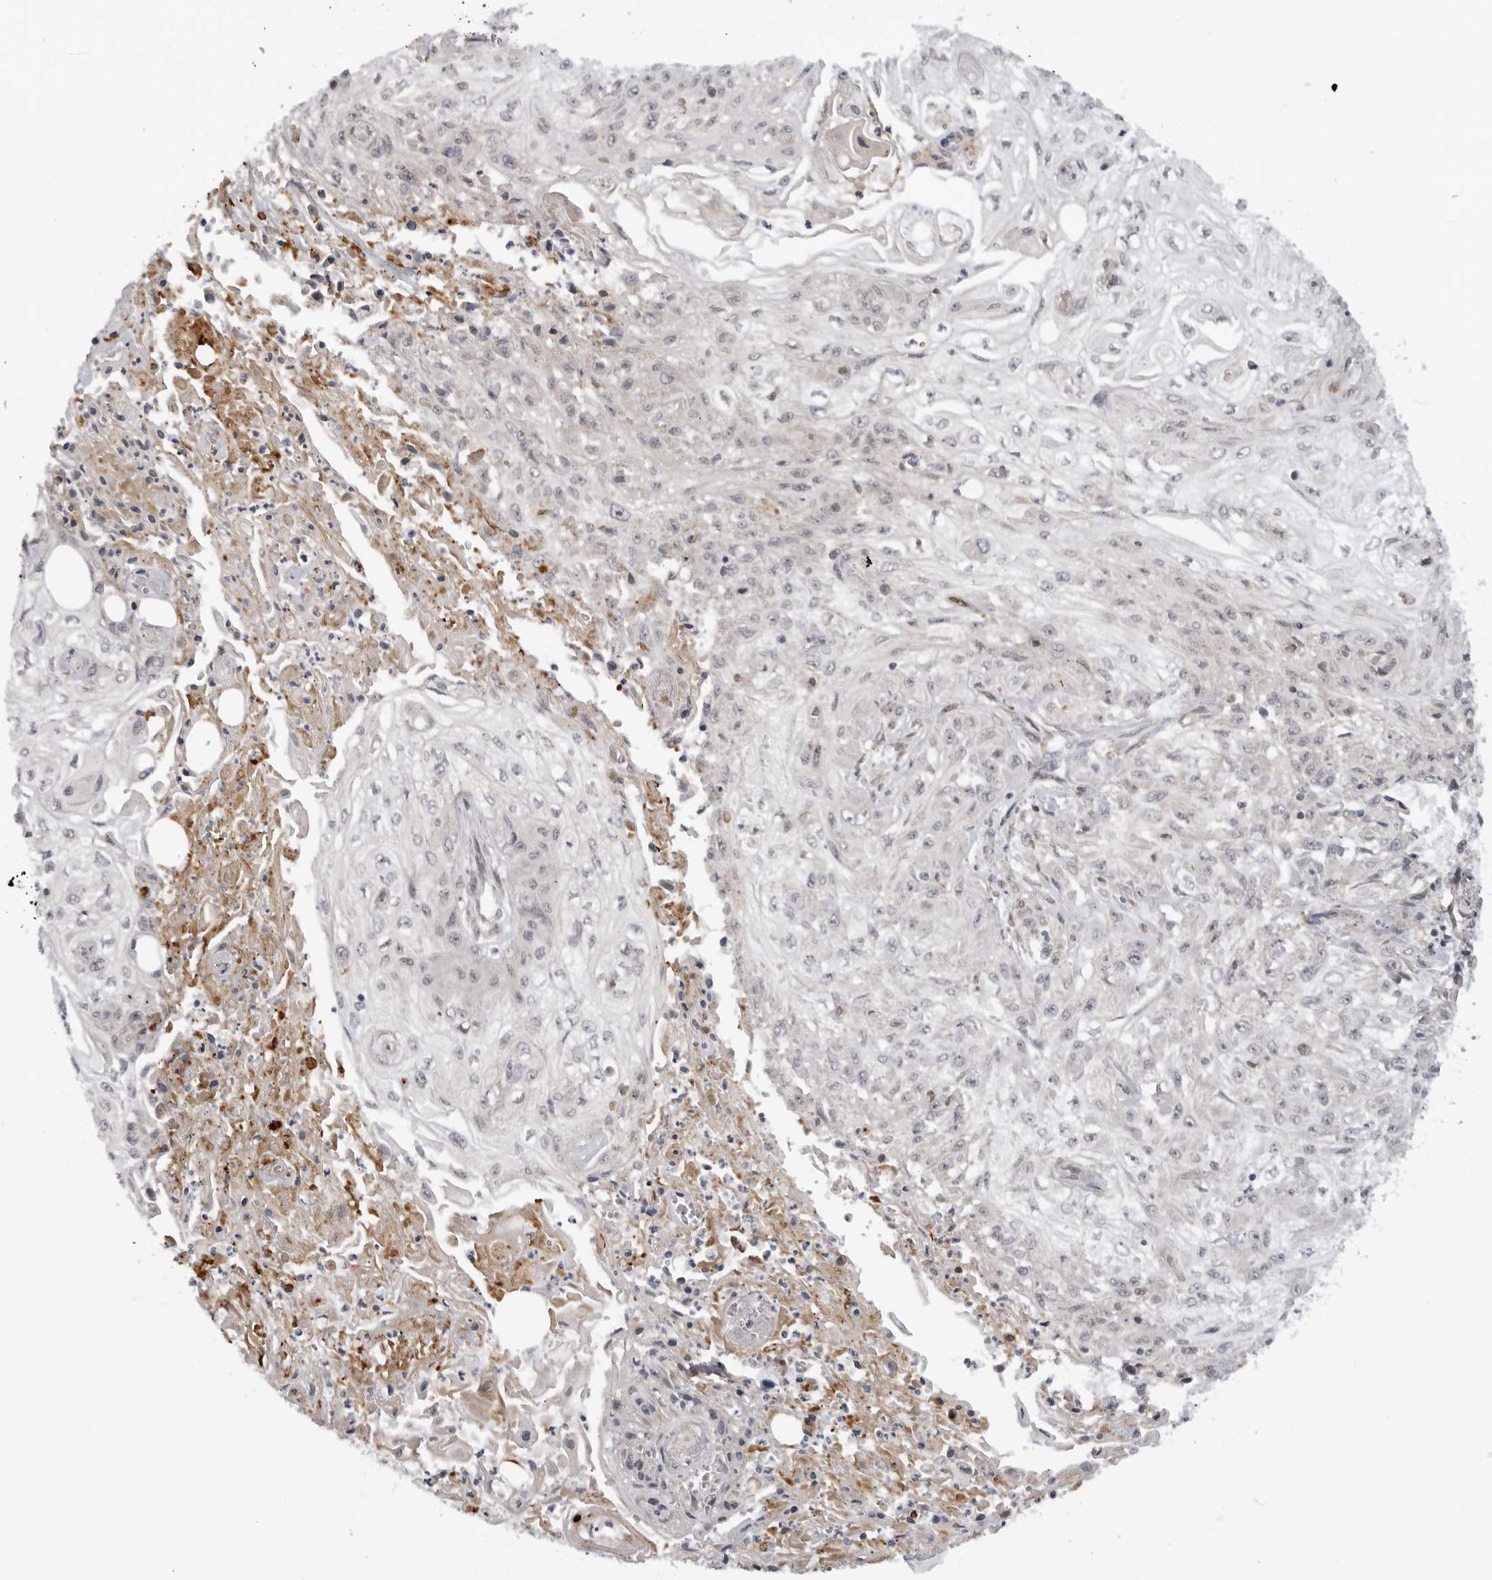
{"staining": {"intensity": "weak", "quantity": "25%-75%", "location": "nuclear"}, "tissue": "skin cancer", "cell_type": "Tumor cells", "image_type": "cancer", "snomed": [{"axis": "morphology", "description": "Squamous cell carcinoma, NOS"}, {"axis": "morphology", "description": "Squamous cell carcinoma, metastatic, NOS"}, {"axis": "topography", "description": "Skin"}, {"axis": "topography", "description": "Lymph node"}], "caption": "Tumor cells display low levels of weak nuclear staining in approximately 25%-75% of cells in human skin squamous cell carcinoma. (brown staining indicates protein expression, while blue staining denotes nuclei).", "gene": "ALPK2", "patient": {"sex": "male", "age": 75}}